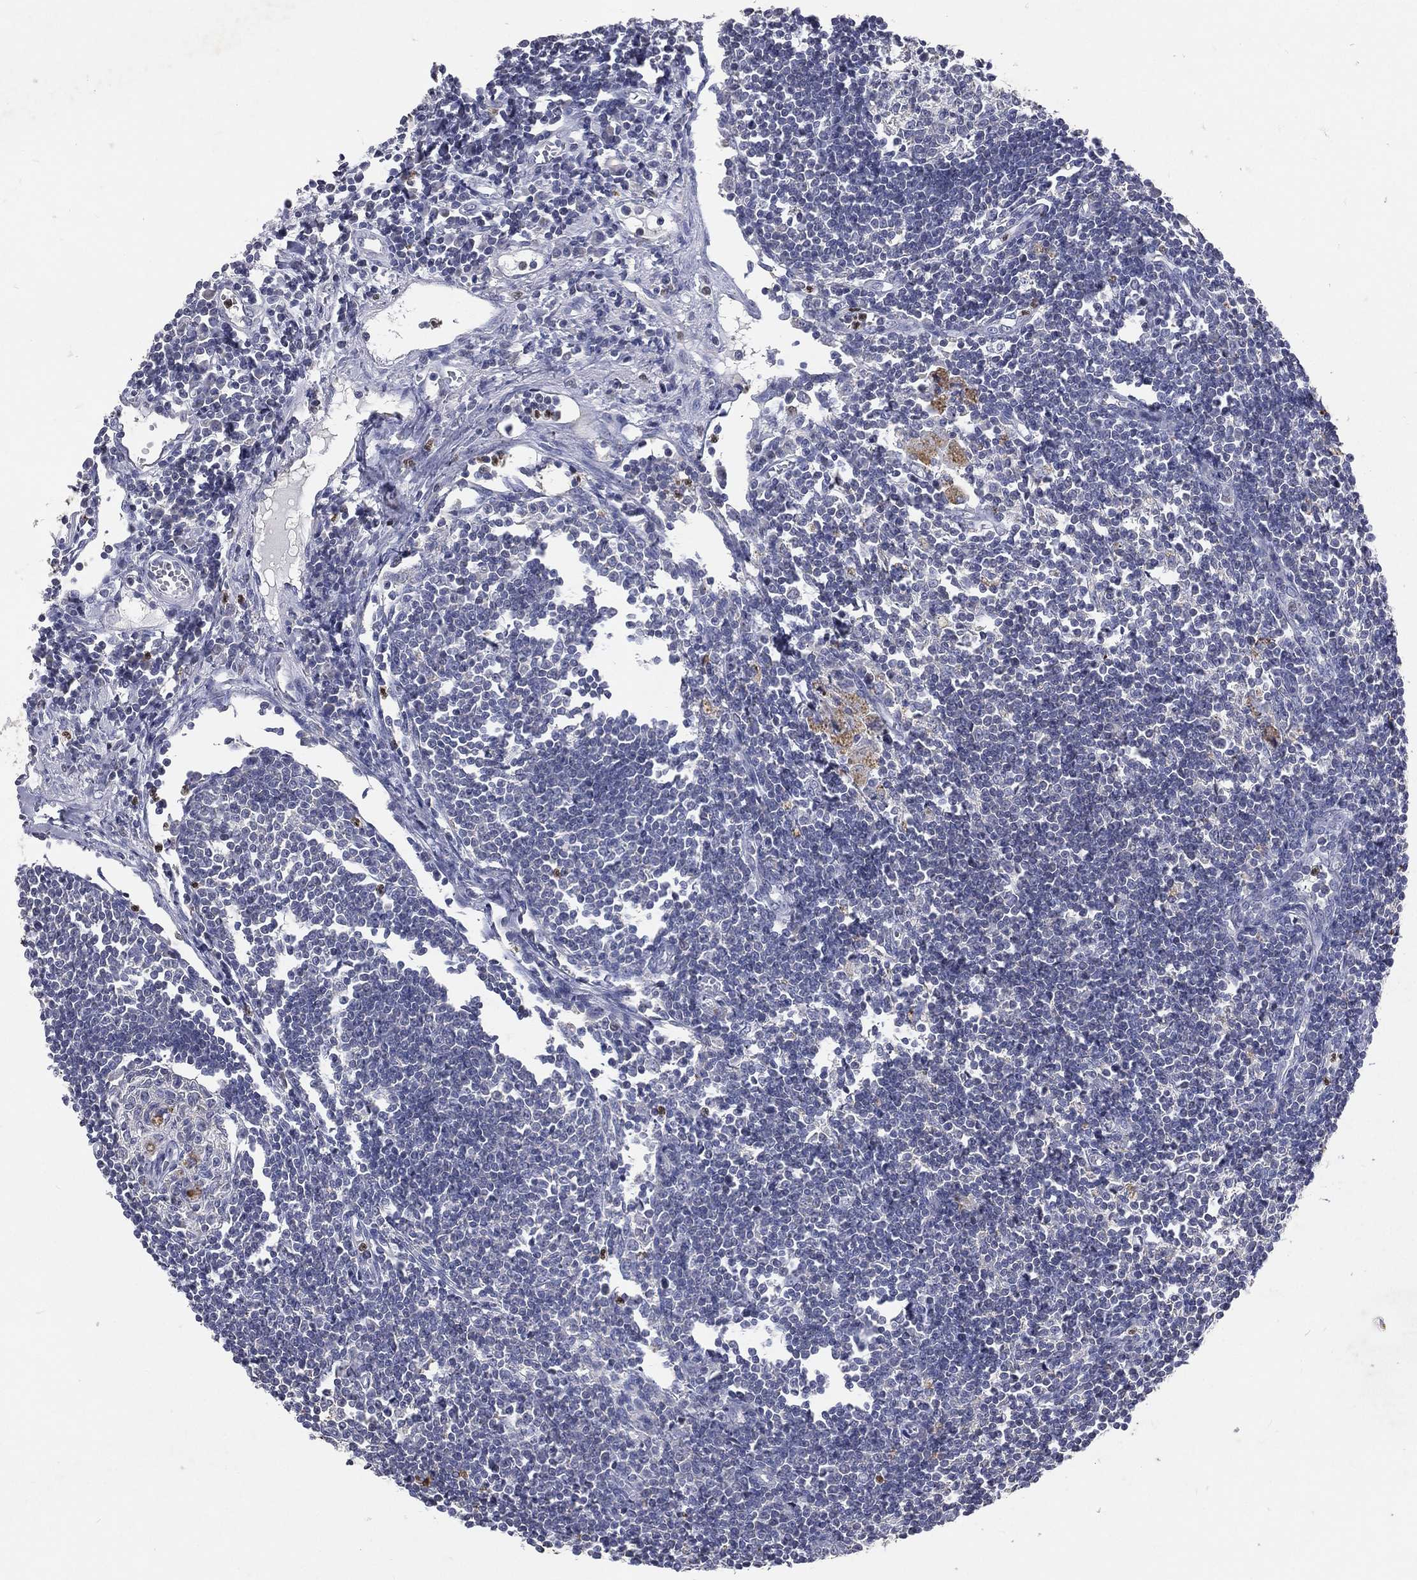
{"staining": {"intensity": "negative", "quantity": "none", "location": "none"}, "tissue": "lymph node", "cell_type": "Germinal center cells", "image_type": "normal", "snomed": [{"axis": "morphology", "description": "Normal tissue, NOS"}, {"axis": "morphology", "description": "Adenocarcinoma, NOS"}, {"axis": "topography", "description": "Lymph node"}, {"axis": "topography", "description": "Pancreas"}], "caption": "Immunohistochemistry photomicrograph of normal lymph node: human lymph node stained with DAB exhibits no significant protein staining in germinal center cells. (Stains: DAB (3,3'-diaminobenzidine) immunohistochemistry (IHC) with hematoxylin counter stain, Microscopy: brightfield microscopy at high magnification).", "gene": "SLC34A2", "patient": {"sex": "female", "age": 58}}